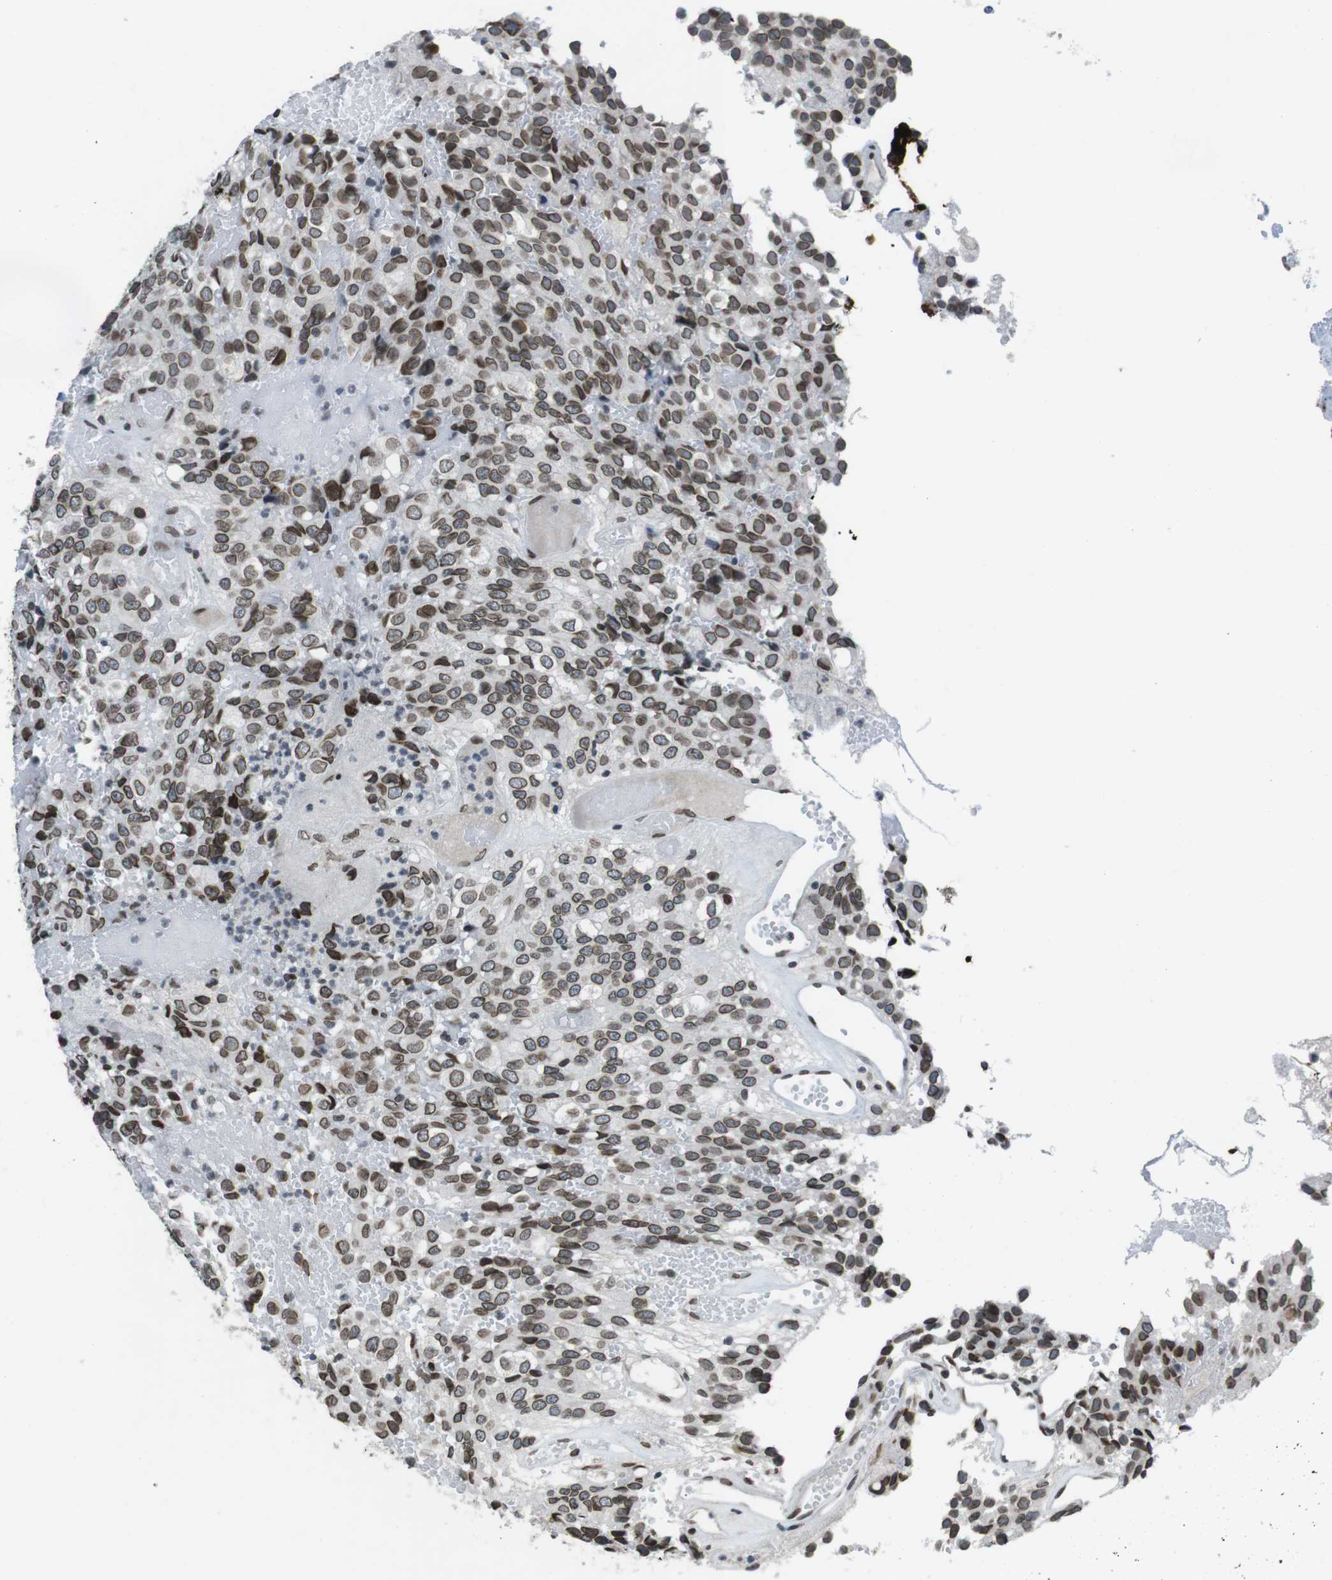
{"staining": {"intensity": "moderate", "quantity": ">75%", "location": "cytoplasmic/membranous,nuclear"}, "tissue": "glioma", "cell_type": "Tumor cells", "image_type": "cancer", "snomed": [{"axis": "morphology", "description": "Glioma, malignant, High grade"}, {"axis": "topography", "description": "Brain"}], "caption": "Moderate cytoplasmic/membranous and nuclear positivity is identified in about >75% of tumor cells in malignant high-grade glioma. The staining is performed using DAB brown chromogen to label protein expression. The nuclei are counter-stained blue using hematoxylin.", "gene": "MAD1L1", "patient": {"sex": "male", "age": 32}}